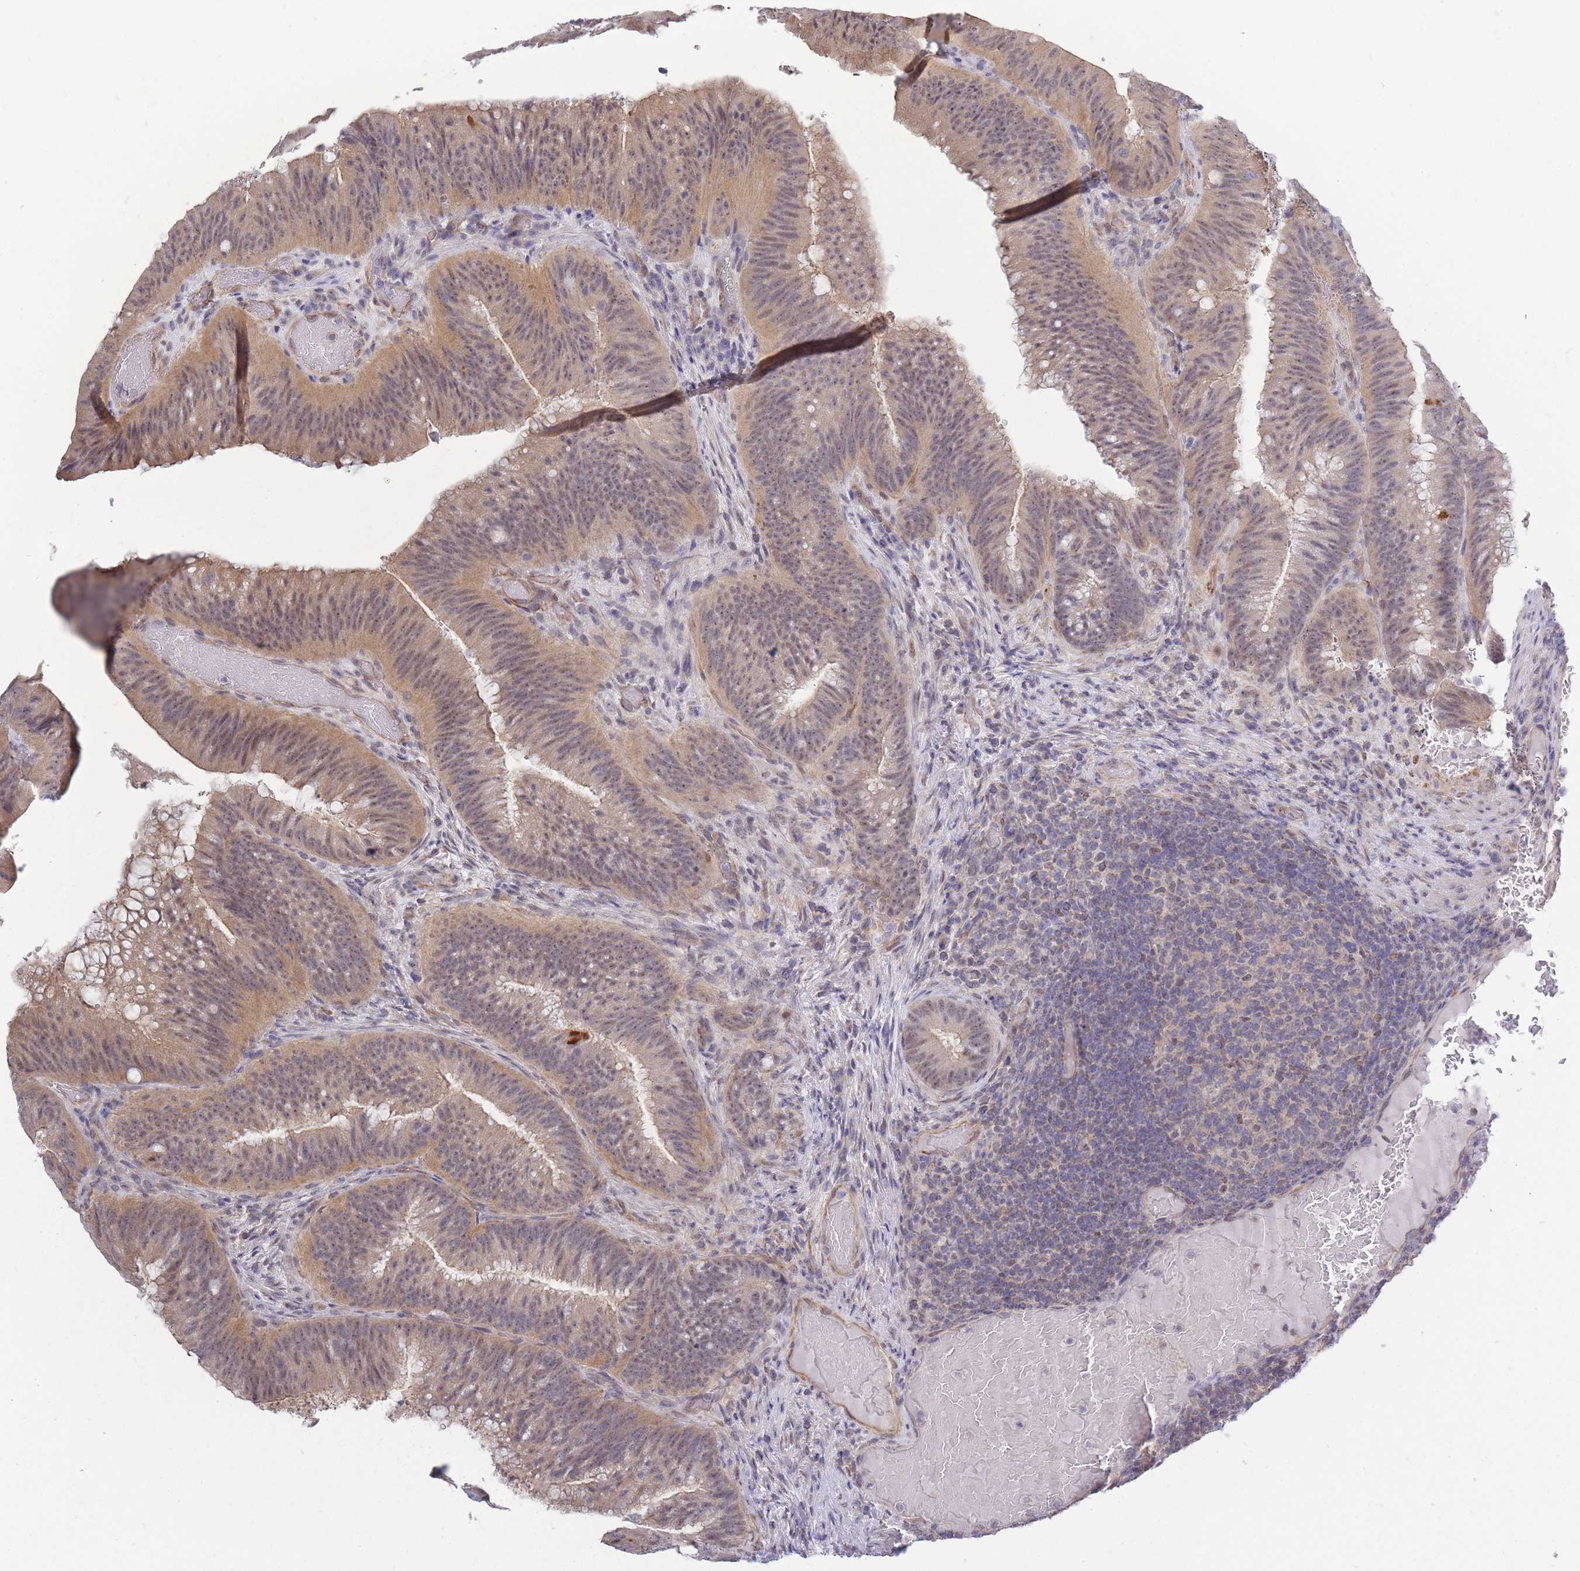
{"staining": {"intensity": "weak", "quantity": ">75%", "location": "cytoplasmic/membranous,nuclear"}, "tissue": "colorectal cancer", "cell_type": "Tumor cells", "image_type": "cancer", "snomed": [{"axis": "morphology", "description": "Adenocarcinoma, NOS"}, {"axis": "topography", "description": "Colon"}], "caption": "Immunohistochemical staining of human colorectal cancer (adenocarcinoma) demonstrates low levels of weak cytoplasmic/membranous and nuclear staining in approximately >75% of tumor cells.", "gene": "C19orf25", "patient": {"sex": "female", "age": 43}}